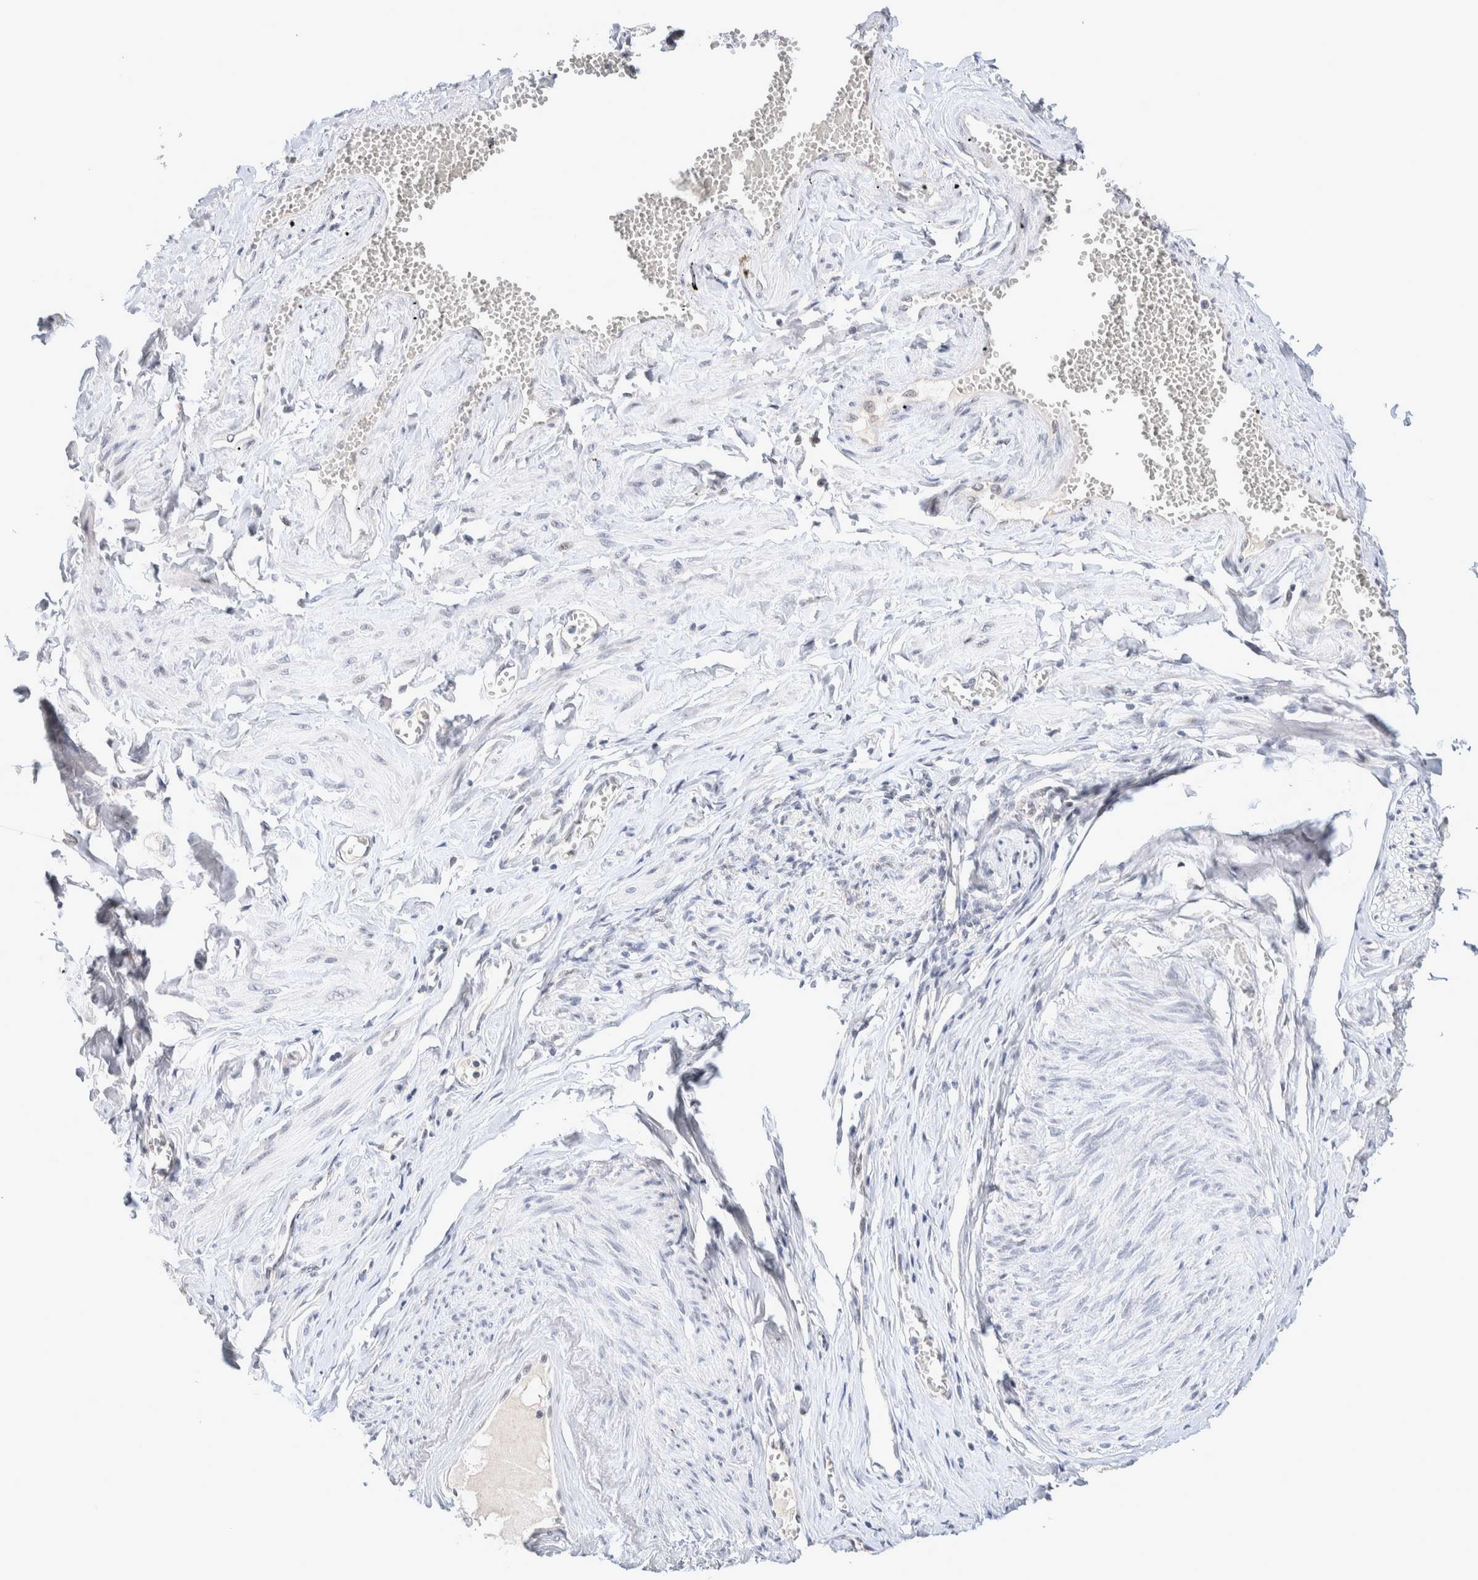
{"staining": {"intensity": "negative", "quantity": "none", "location": "none"}, "tissue": "adipose tissue", "cell_type": "Adipocytes", "image_type": "normal", "snomed": [{"axis": "morphology", "description": "Normal tissue, NOS"}, {"axis": "topography", "description": "Vascular tissue"}, {"axis": "topography", "description": "Fallopian tube"}, {"axis": "topography", "description": "Ovary"}], "caption": "DAB immunohistochemical staining of normal human adipose tissue displays no significant expression in adipocytes. (Stains: DAB IHC with hematoxylin counter stain, Microscopy: brightfield microscopy at high magnification).", "gene": "CRAT", "patient": {"sex": "female", "age": 67}}